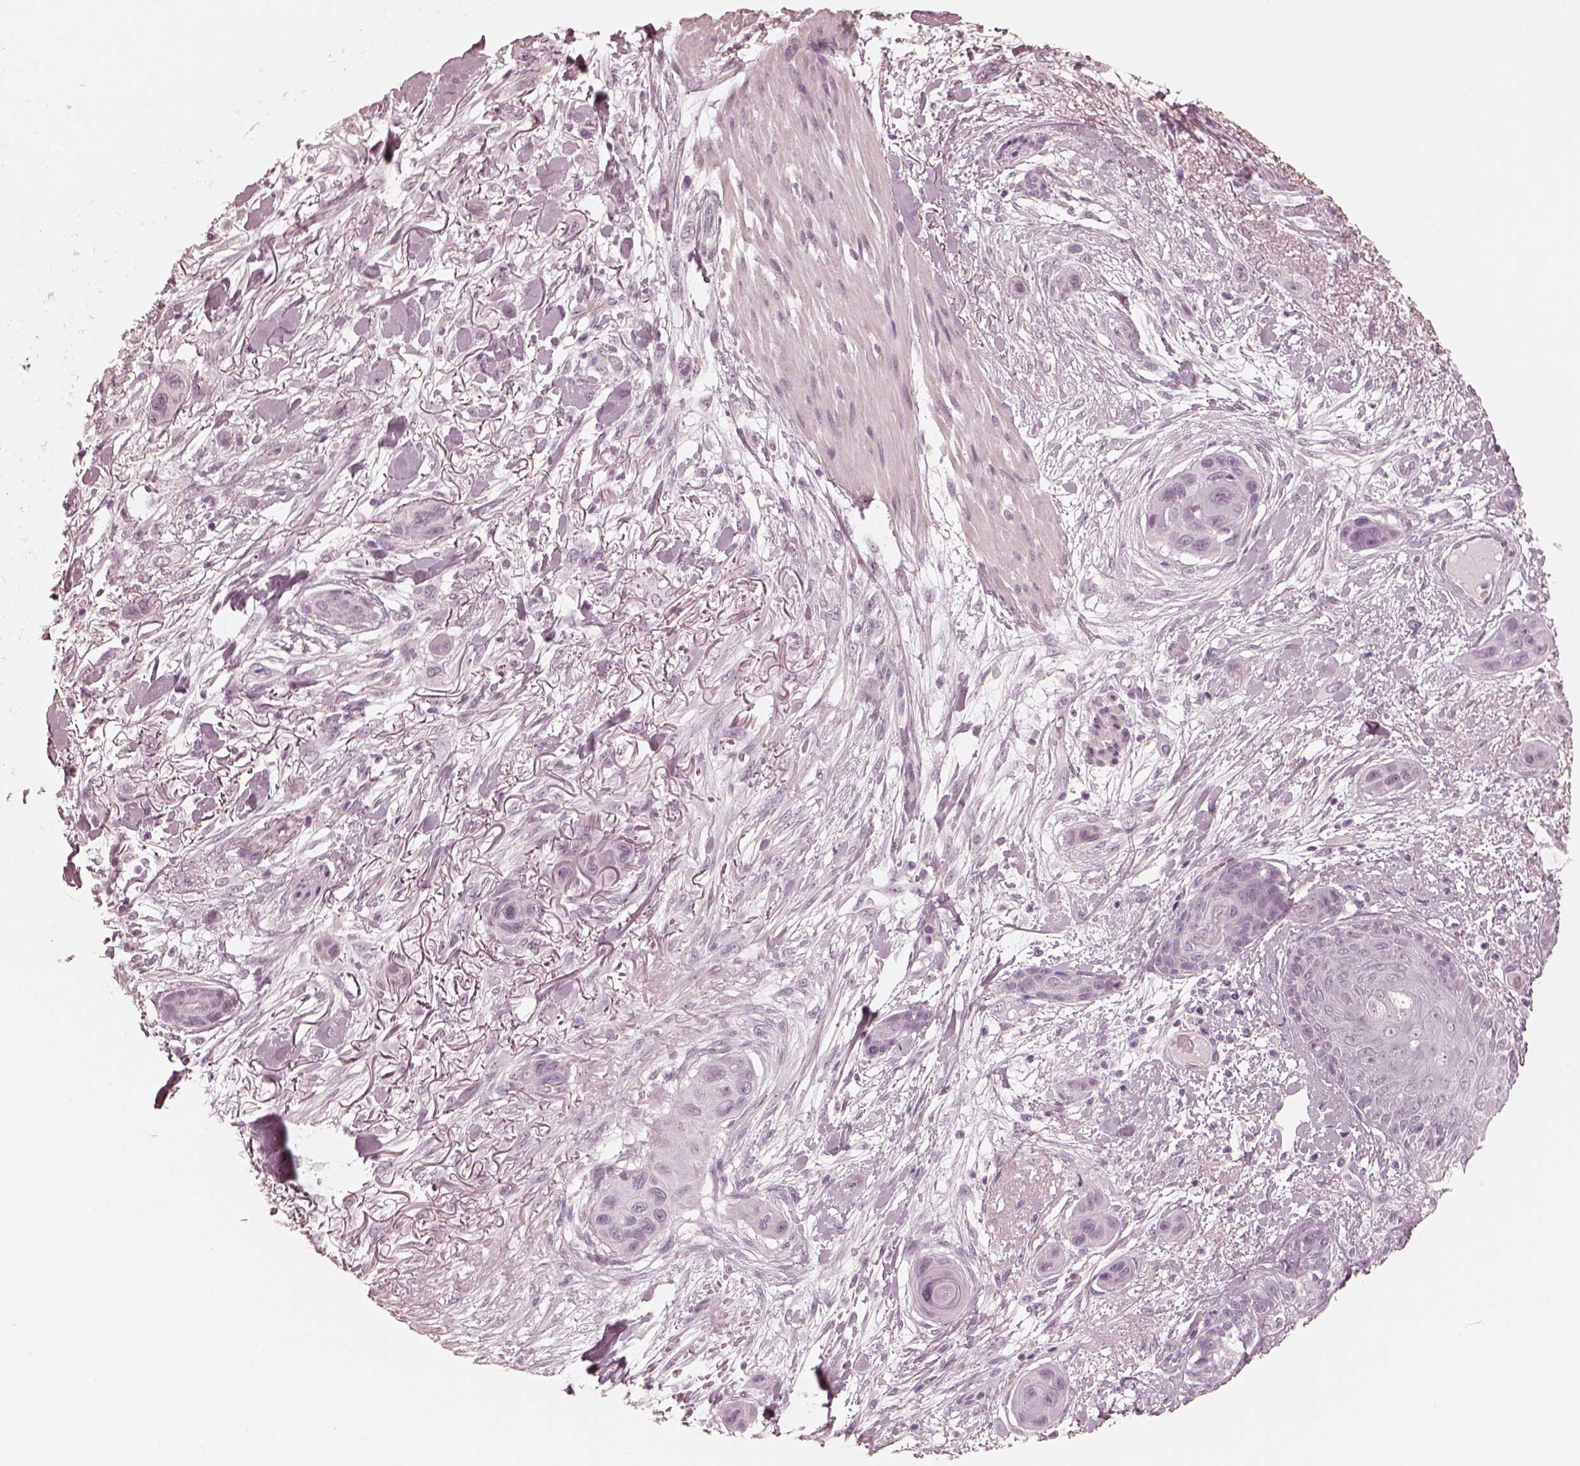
{"staining": {"intensity": "negative", "quantity": "none", "location": "none"}, "tissue": "skin cancer", "cell_type": "Tumor cells", "image_type": "cancer", "snomed": [{"axis": "morphology", "description": "Squamous cell carcinoma, NOS"}, {"axis": "topography", "description": "Skin"}], "caption": "High magnification brightfield microscopy of skin cancer (squamous cell carcinoma) stained with DAB (3,3'-diaminobenzidine) (brown) and counterstained with hematoxylin (blue): tumor cells show no significant expression.", "gene": "CALR3", "patient": {"sex": "male", "age": 79}}